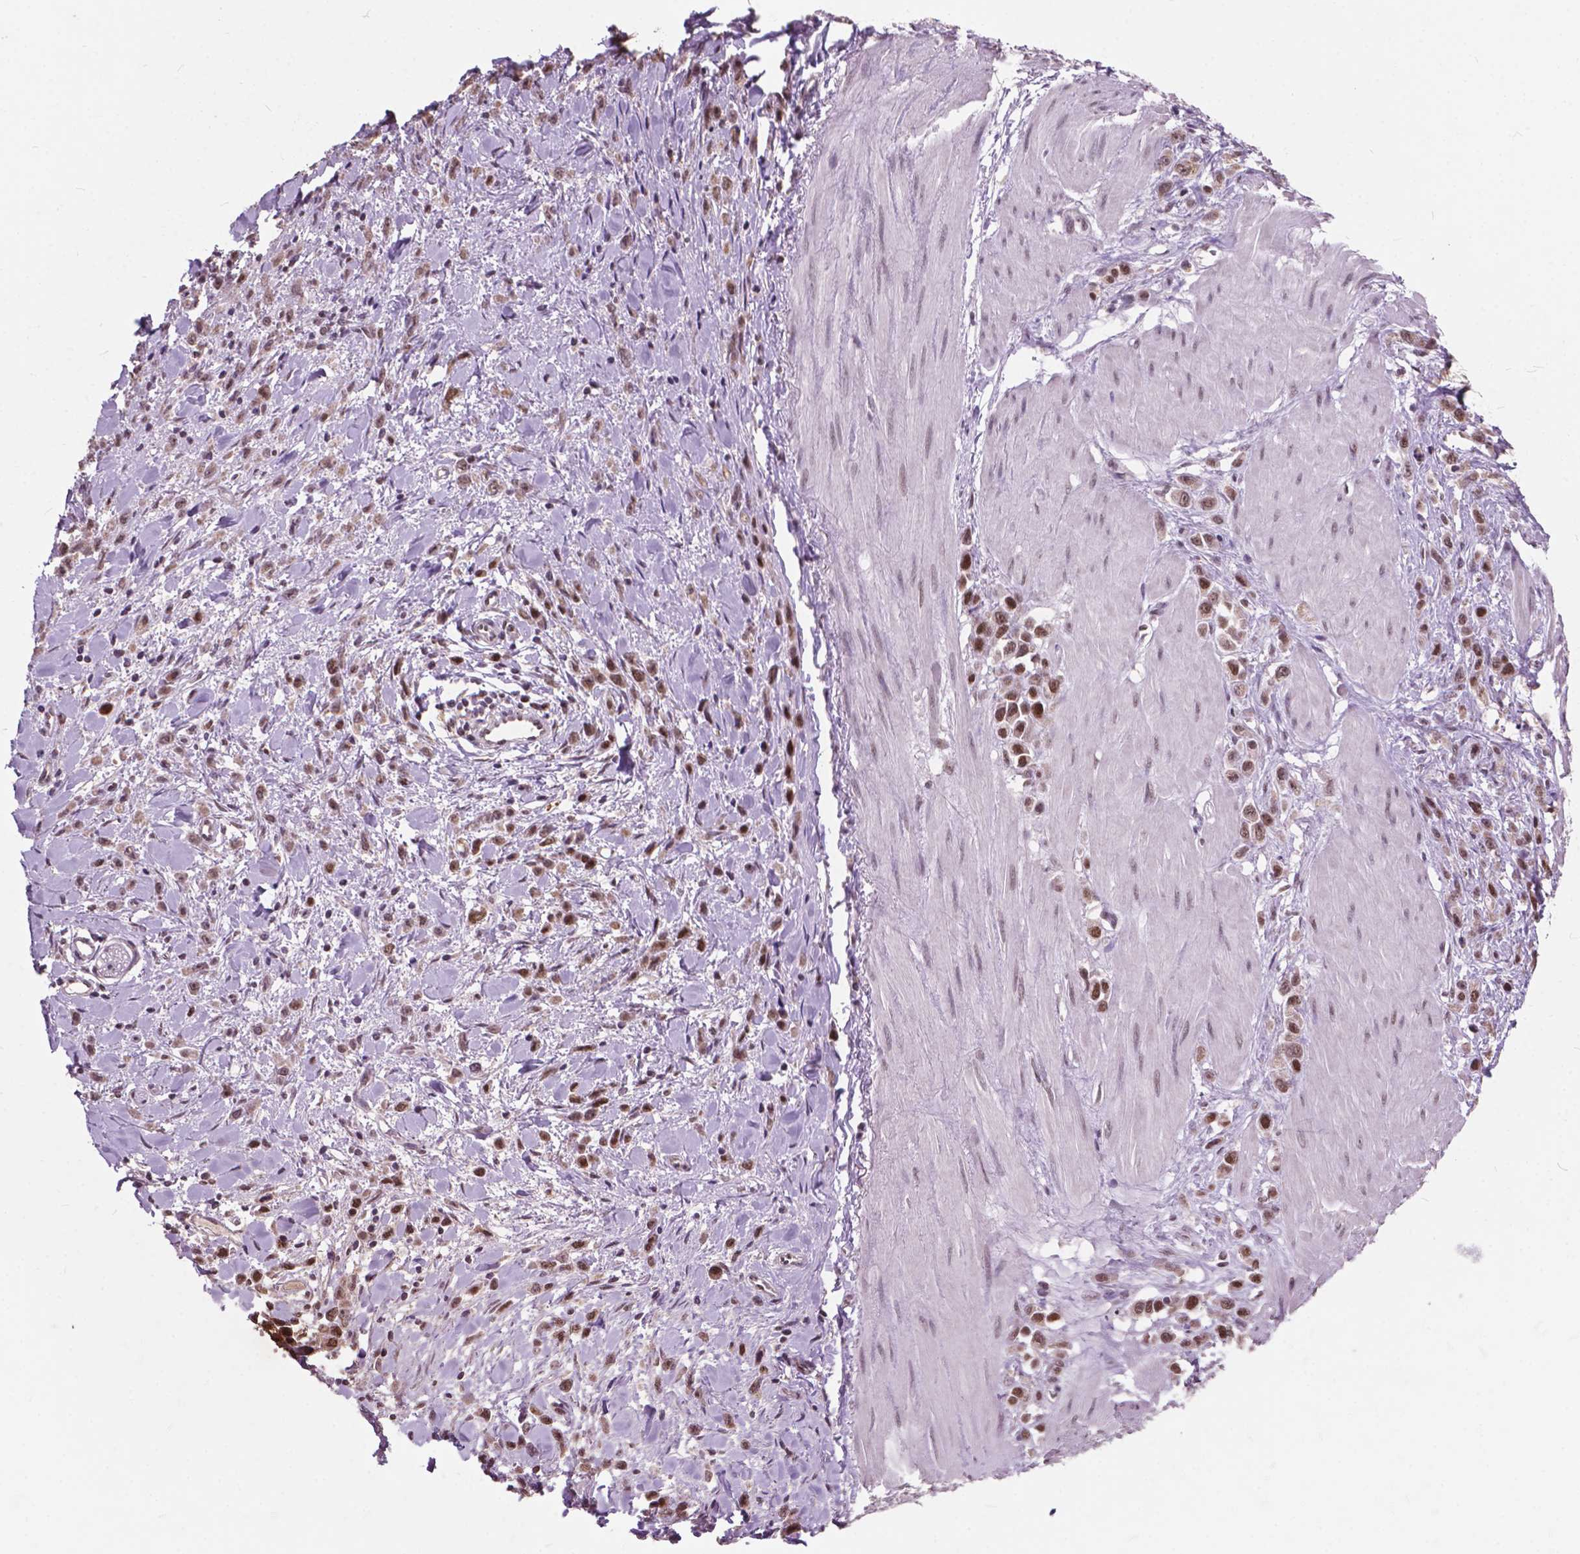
{"staining": {"intensity": "moderate", "quantity": "25%-75%", "location": "nuclear"}, "tissue": "stomach cancer", "cell_type": "Tumor cells", "image_type": "cancer", "snomed": [{"axis": "morphology", "description": "Adenocarcinoma, NOS"}, {"axis": "topography", "description": "Stomach"}], "caption": "Protein staining exhibits moderate nuclear positivity in approximately 25%-75% of tumor cells in adenocarcinoma (stomach).", "gene": "MSH2", "patient": {"sex": "male", "age": 47}}